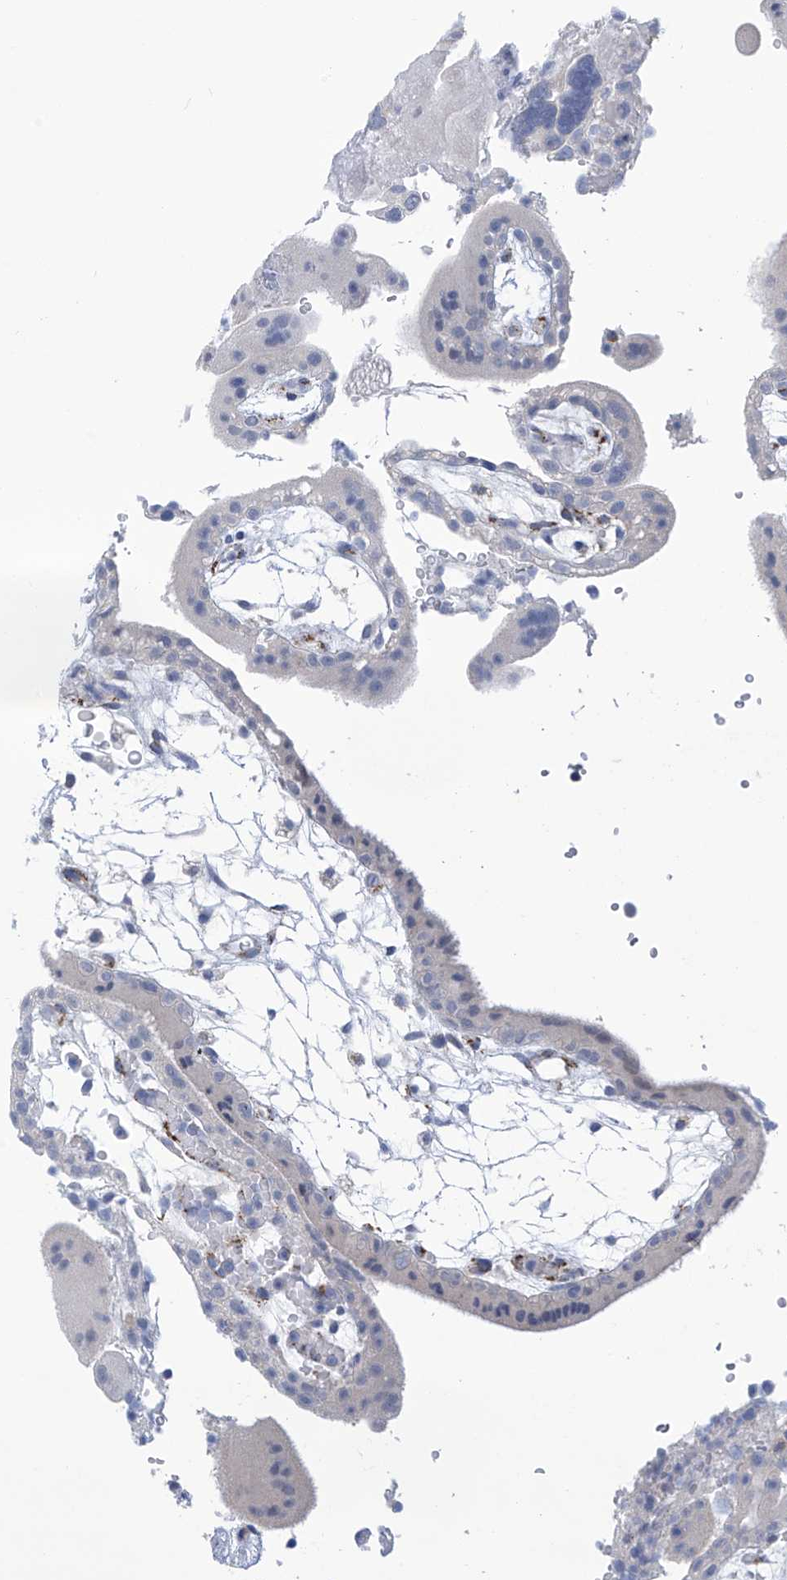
{"staining": {"intensity": "negative", "quantity": "none", "location": "none"}, "tissue": "placenta", "cell_type": "Decidual cells", "image_type": "normal", "snomed": [{"axis": "morphology", "description": "Normal tissue, NOS"}, {"axis": "topography", "description": "Placenta"}], "caption": "High magnification brightfield microscopy of unremarkable placenta stained with DAB (3,3'-diaminobenzidine) (brown) and counterstained with hematoxylin (blue): decidual cells show no significant expression.", "gene": "IBA57", "patient": {"sex": "female", "age": 18}}